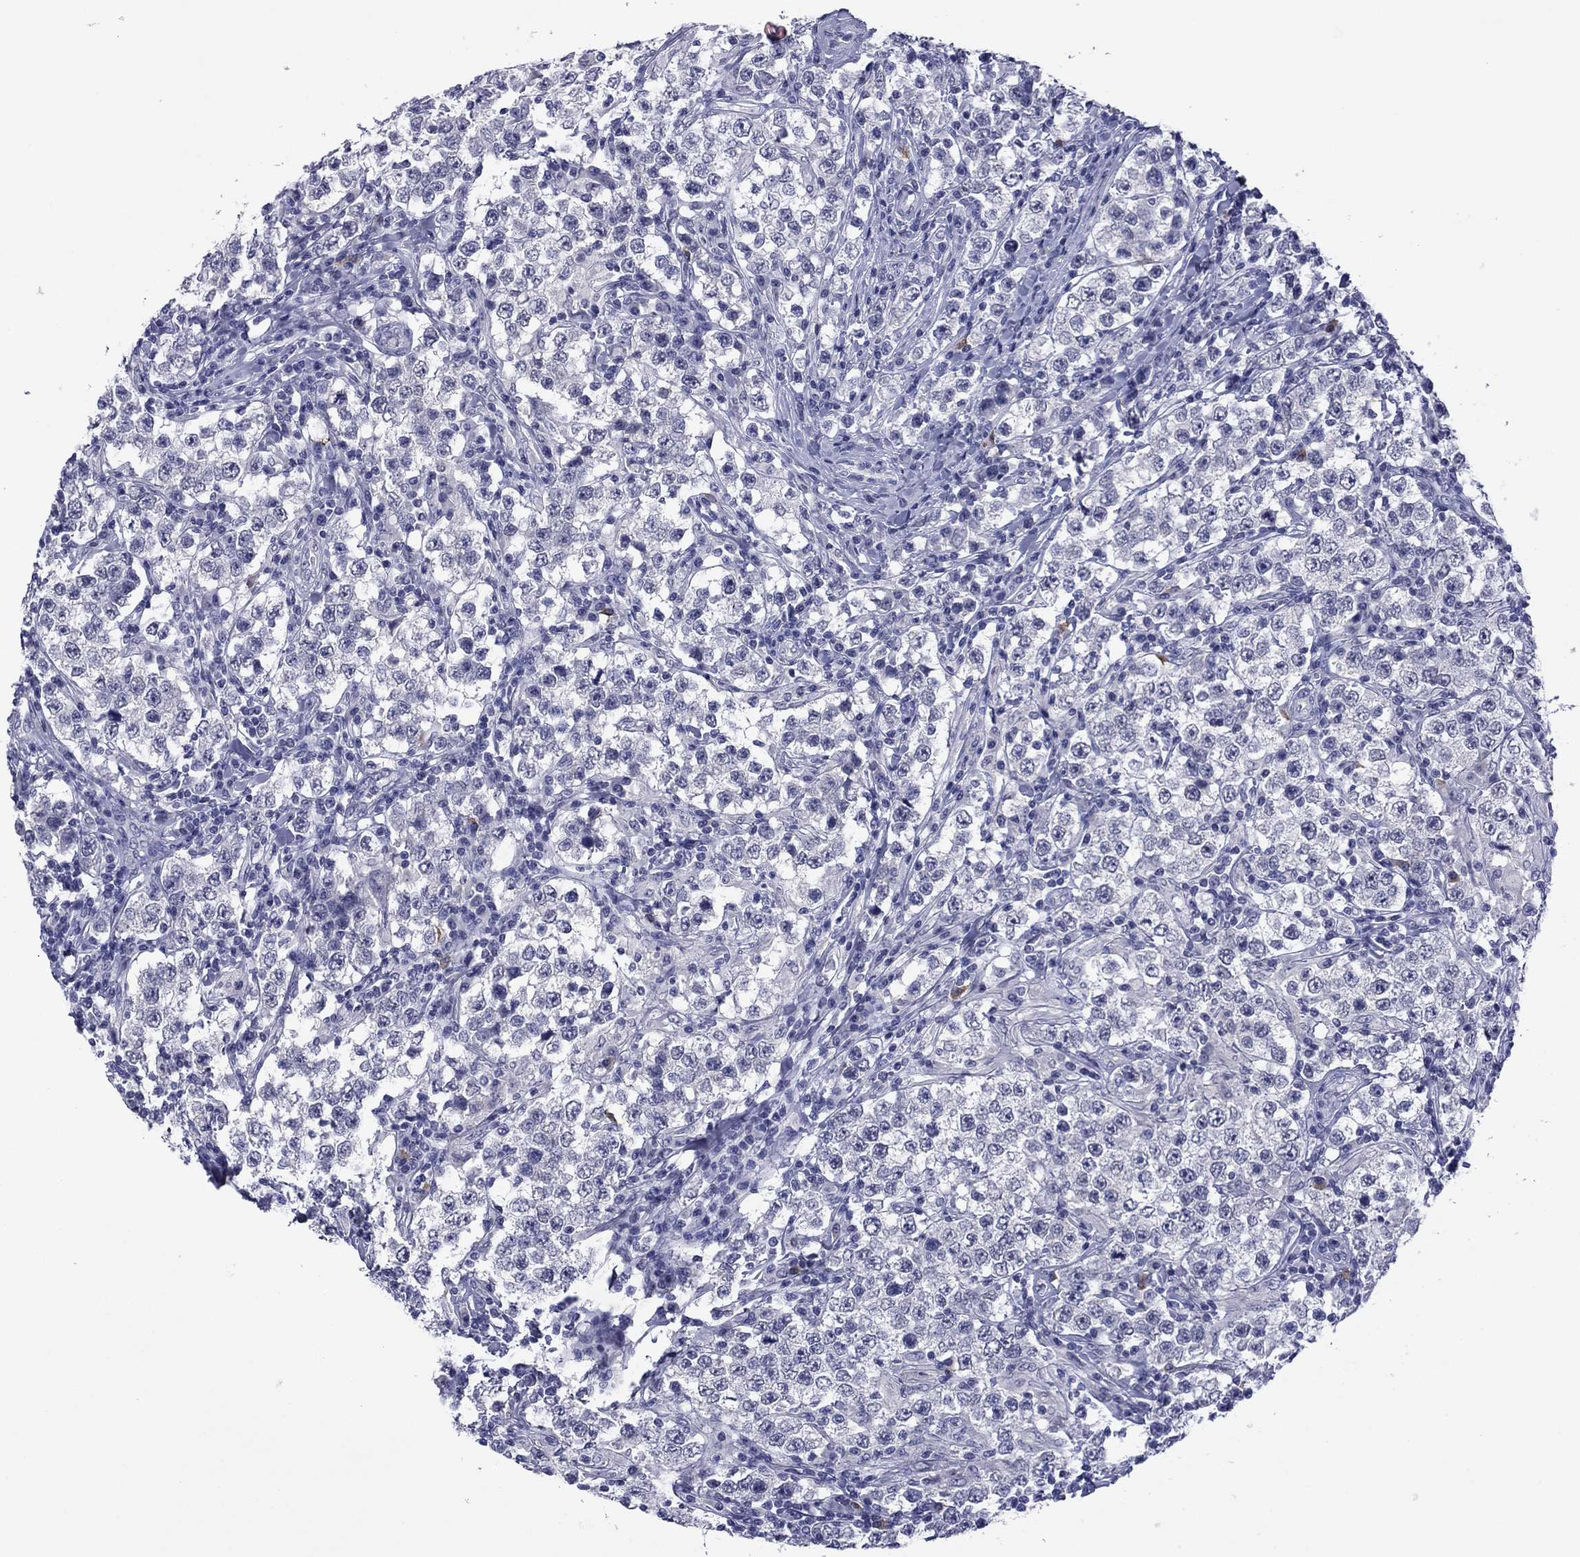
{"staining": {"intensity": "negative", "quantity": "none", "location": "none"}, "tissue": "testis cancer", "cell_type": "Tumor cells", "image_type": "cancer", "snomed": [{"axis": "morphology", "description": "Seminoma, NOS"}, {"axis": "morphology", "description": "Carcinoma, Embryonal, NOS"}, {"axis": "topography", "description": "Testis"}], "caption": "This is an IHC micrograph of testis cancer (embryonal carcinoma). There is no positivity in tumor cells.", "gene": "HAO1", "patient": {"sex": "male", "age": 41}}